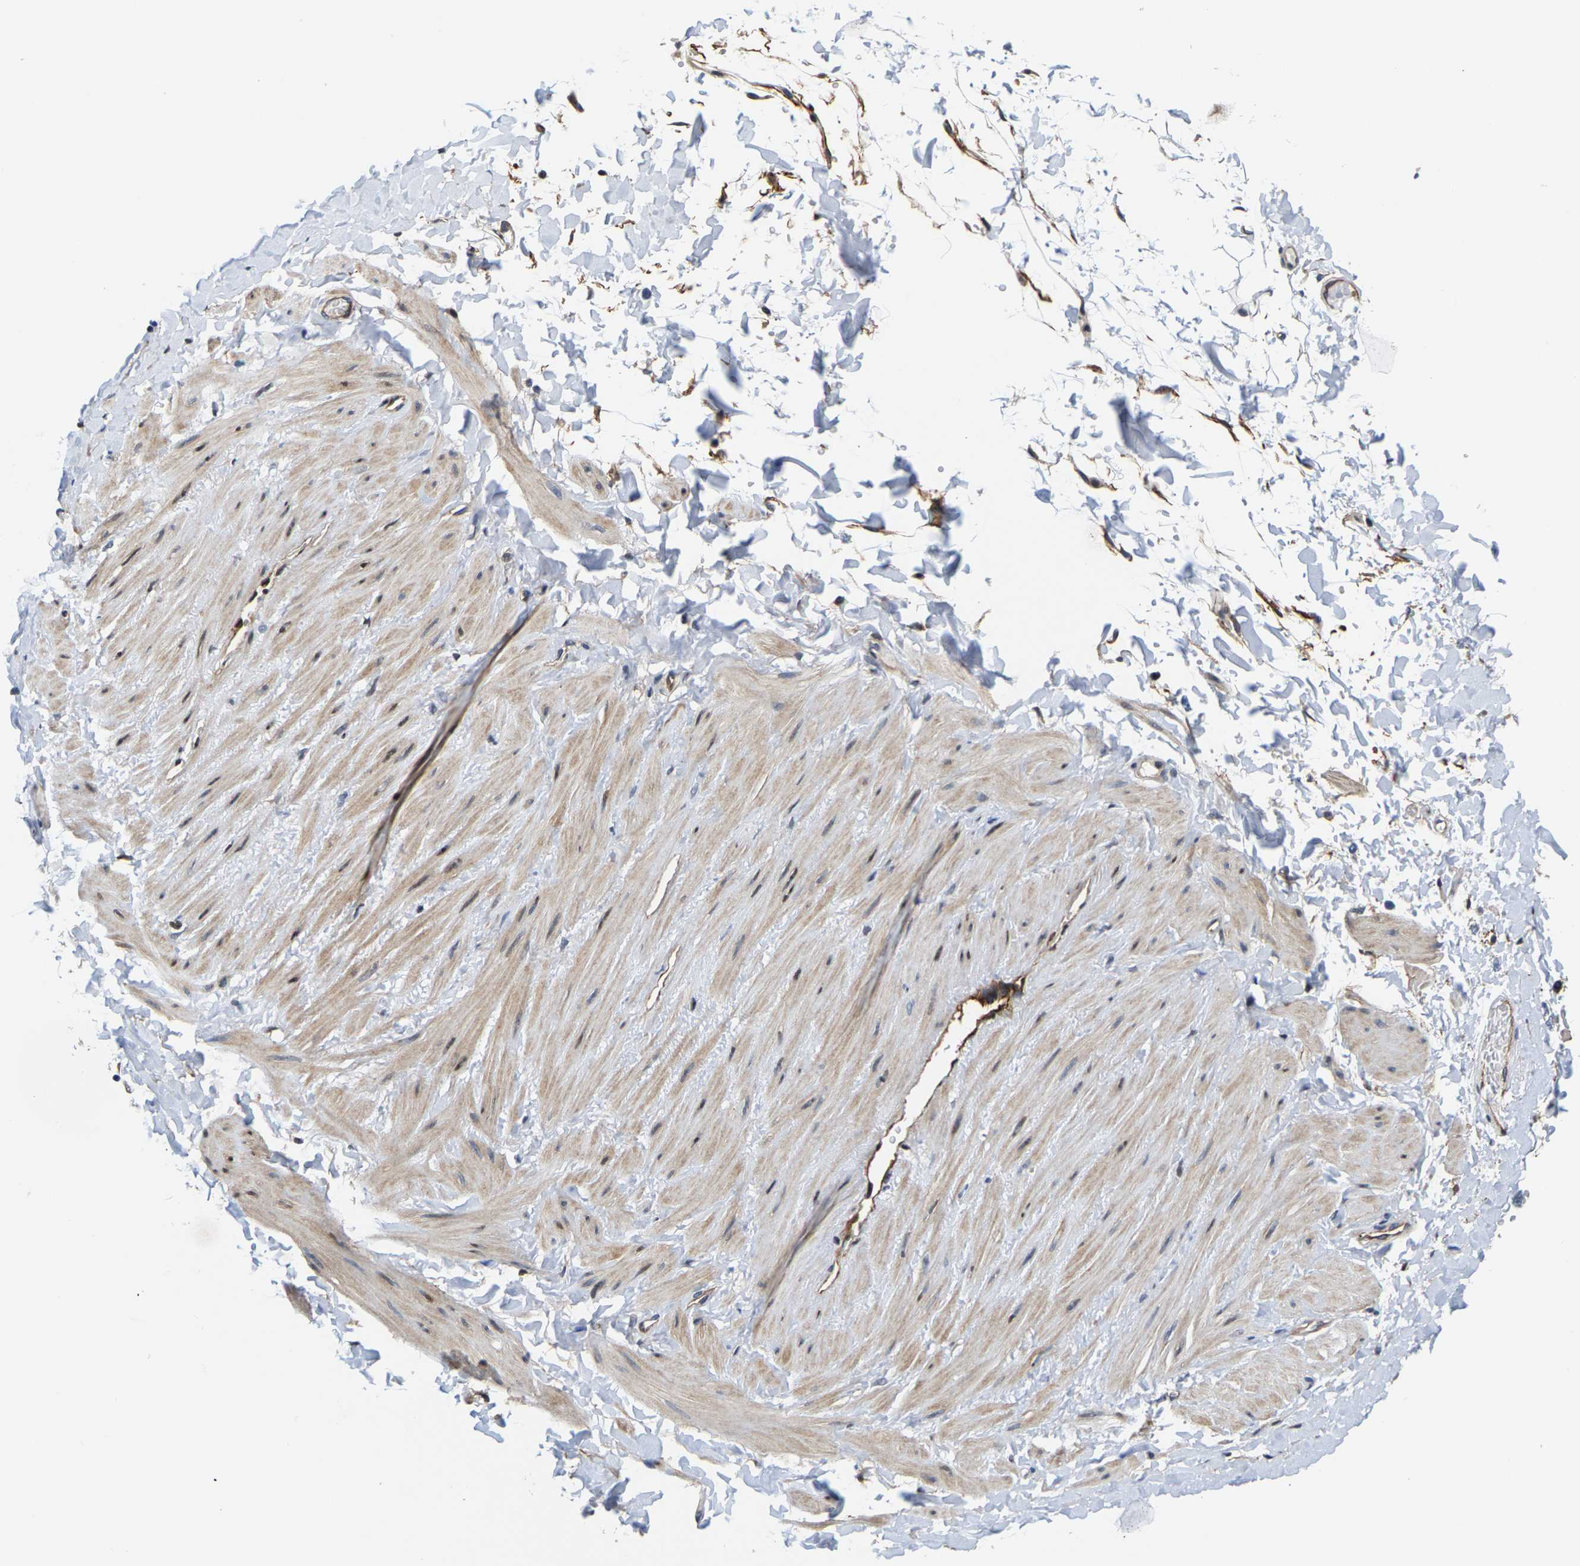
{"staining": {"intensity": "negative", "quantity": "none", "location": "none"}, "tissue": "adipose tissue", "cell_type": "Adipocytes", "image_type": "normal", "snomed": [{"axis": "morphology", "description": "Normal tissue, NOS"}, {"axis": "topography", "description": "Adipose tissue"}, {"axis": "topography", "description": "Vascular tissue"}, {"axis": "topography", "description": "Peripheral nerve tissue"}], "caption": "Immunohistochemistry of normal adipose tissue displays no staining in adipocytes.", "gene": "GTPBP10", "patient": {"sex": "male", "age": 25}}